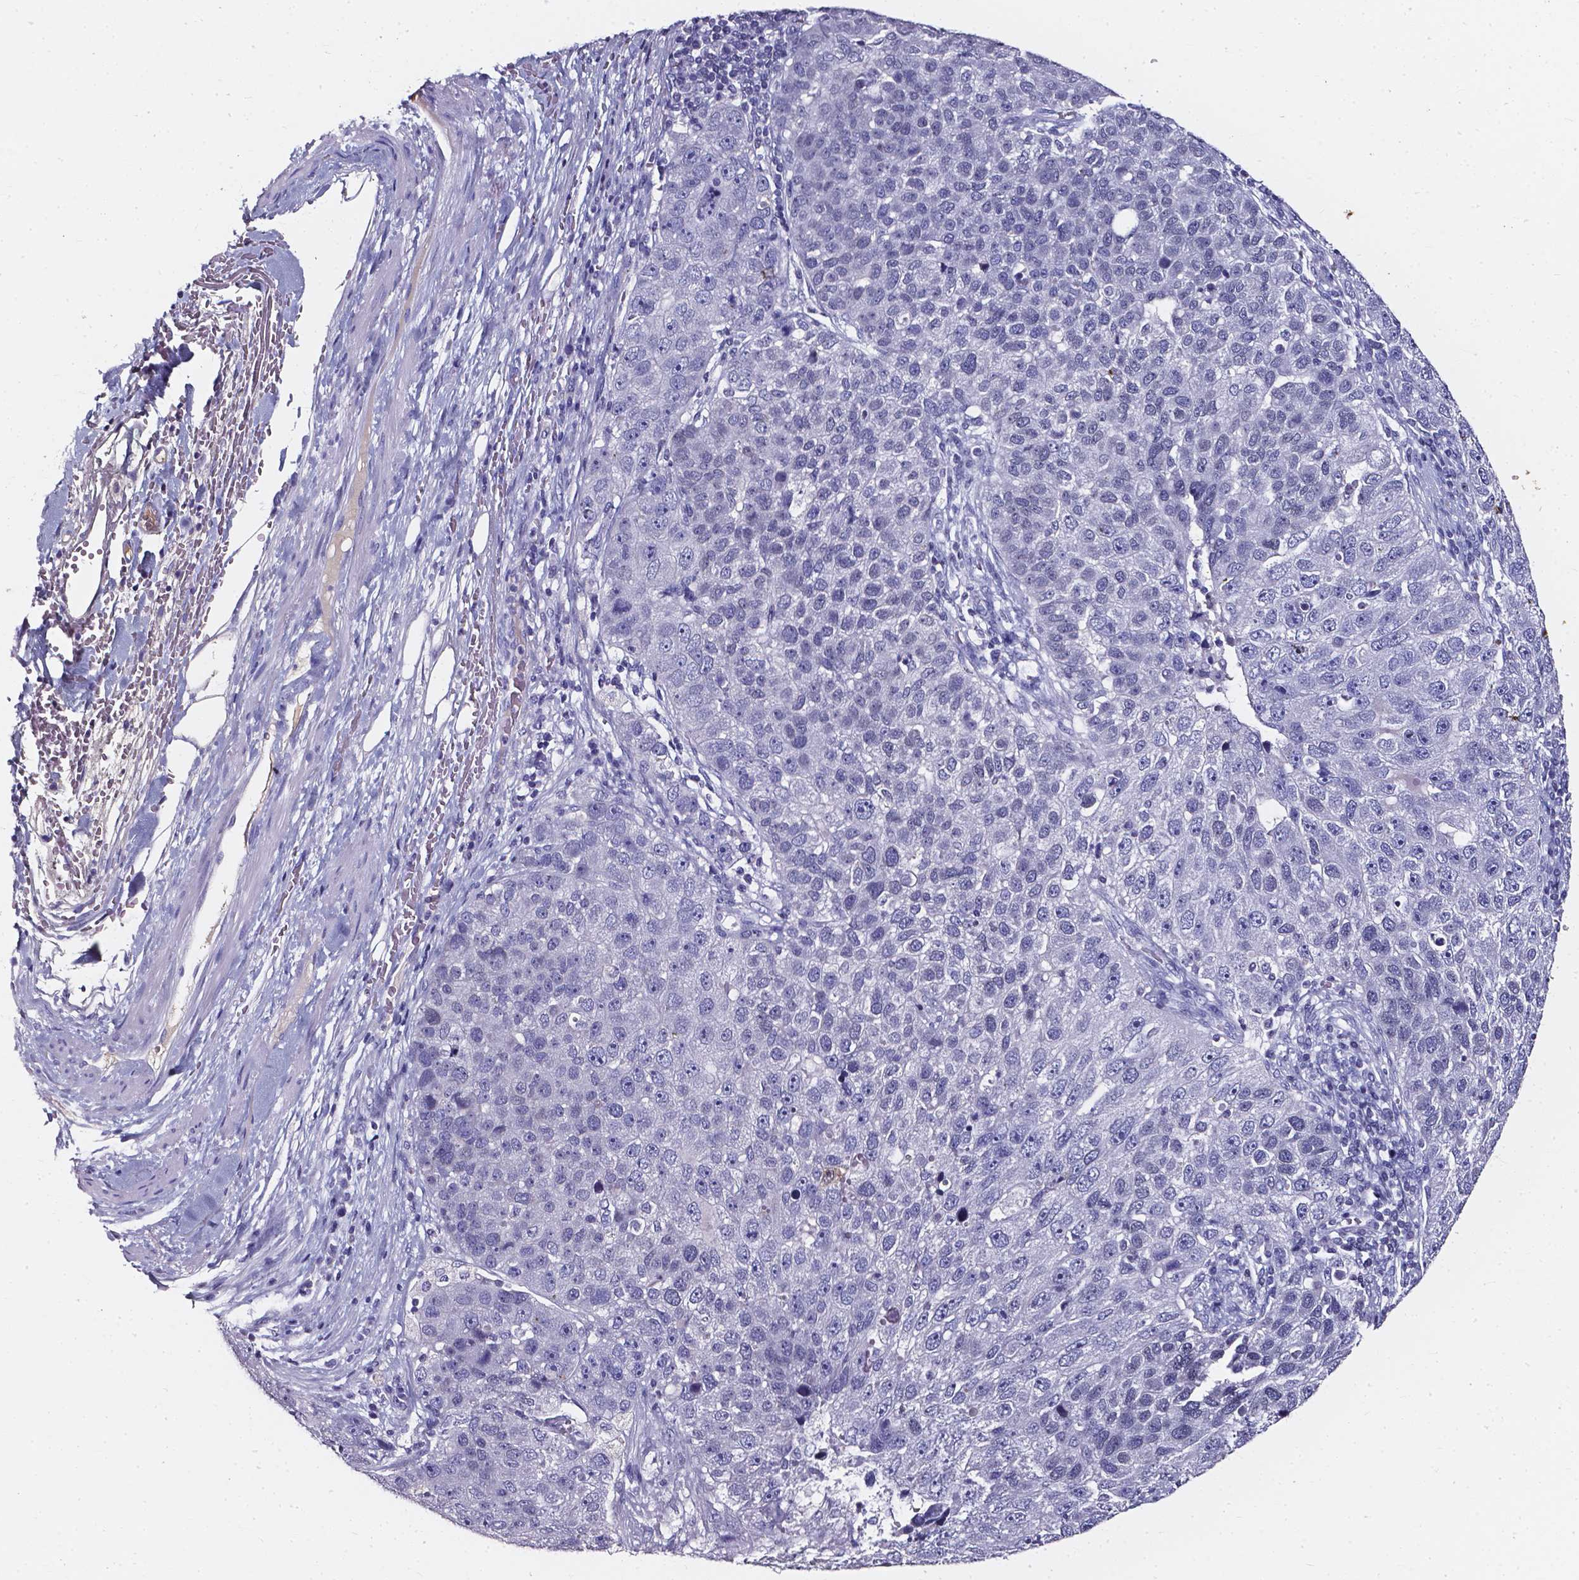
{"staining": {"intensity": "negative", "quantity": "none", "location": "none"}, "tissue": "pancreatic cancer", "cell_type": "Tumor cells", "image_type": "cancer", "snomed": [{"axis": "morphology", "description": "Adenocarcinoma, NOS"}, {"axis": "topography", "description": "Pancreas"}], "caption": "Image shows no significant protein expression in tumor cells of pancreatic adenocarcinoma.", "gene": "AKR1B10", "patient": {"sex": "female", "age": 61}}